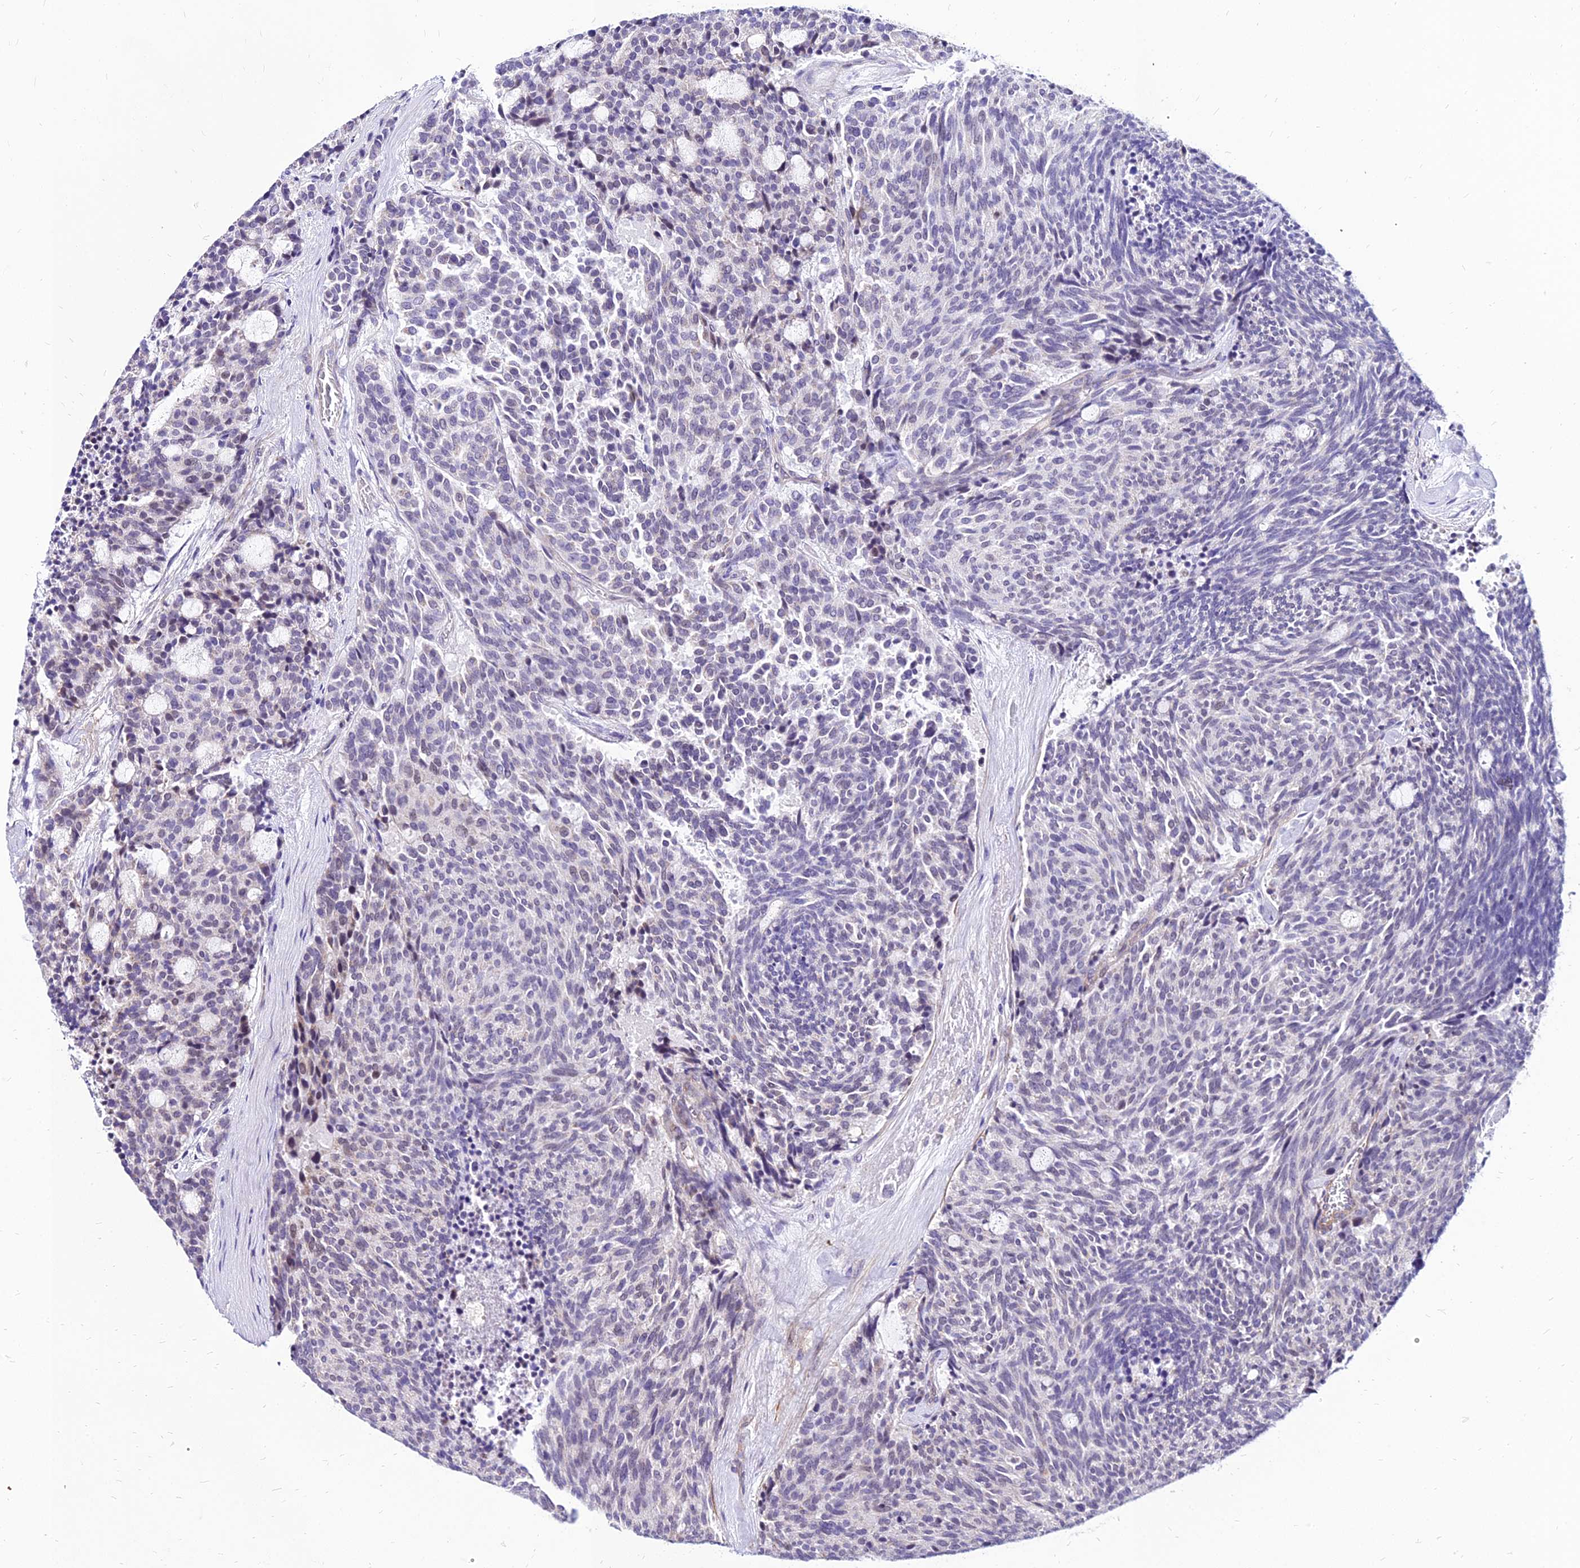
{"staining": {"intensity": "weak", "quantity": "<25%", "location": "cytoplasmic/membranous,nuclear"}, "tissue": "carcinoid", "cell_type": "Tumor cells", "image_type": "cancer", "snomed": [{"axis": "morphology", "description": "Carcinoid, malignant, NOS"}, {"axis": "topography", "description": "Pancreas"}], "caption": "Immunohistochemistry of human carcinoid shows no staining in tumor cells.", "gene": "YEATS2", "patient": {"sex": "female", "age": 54}}